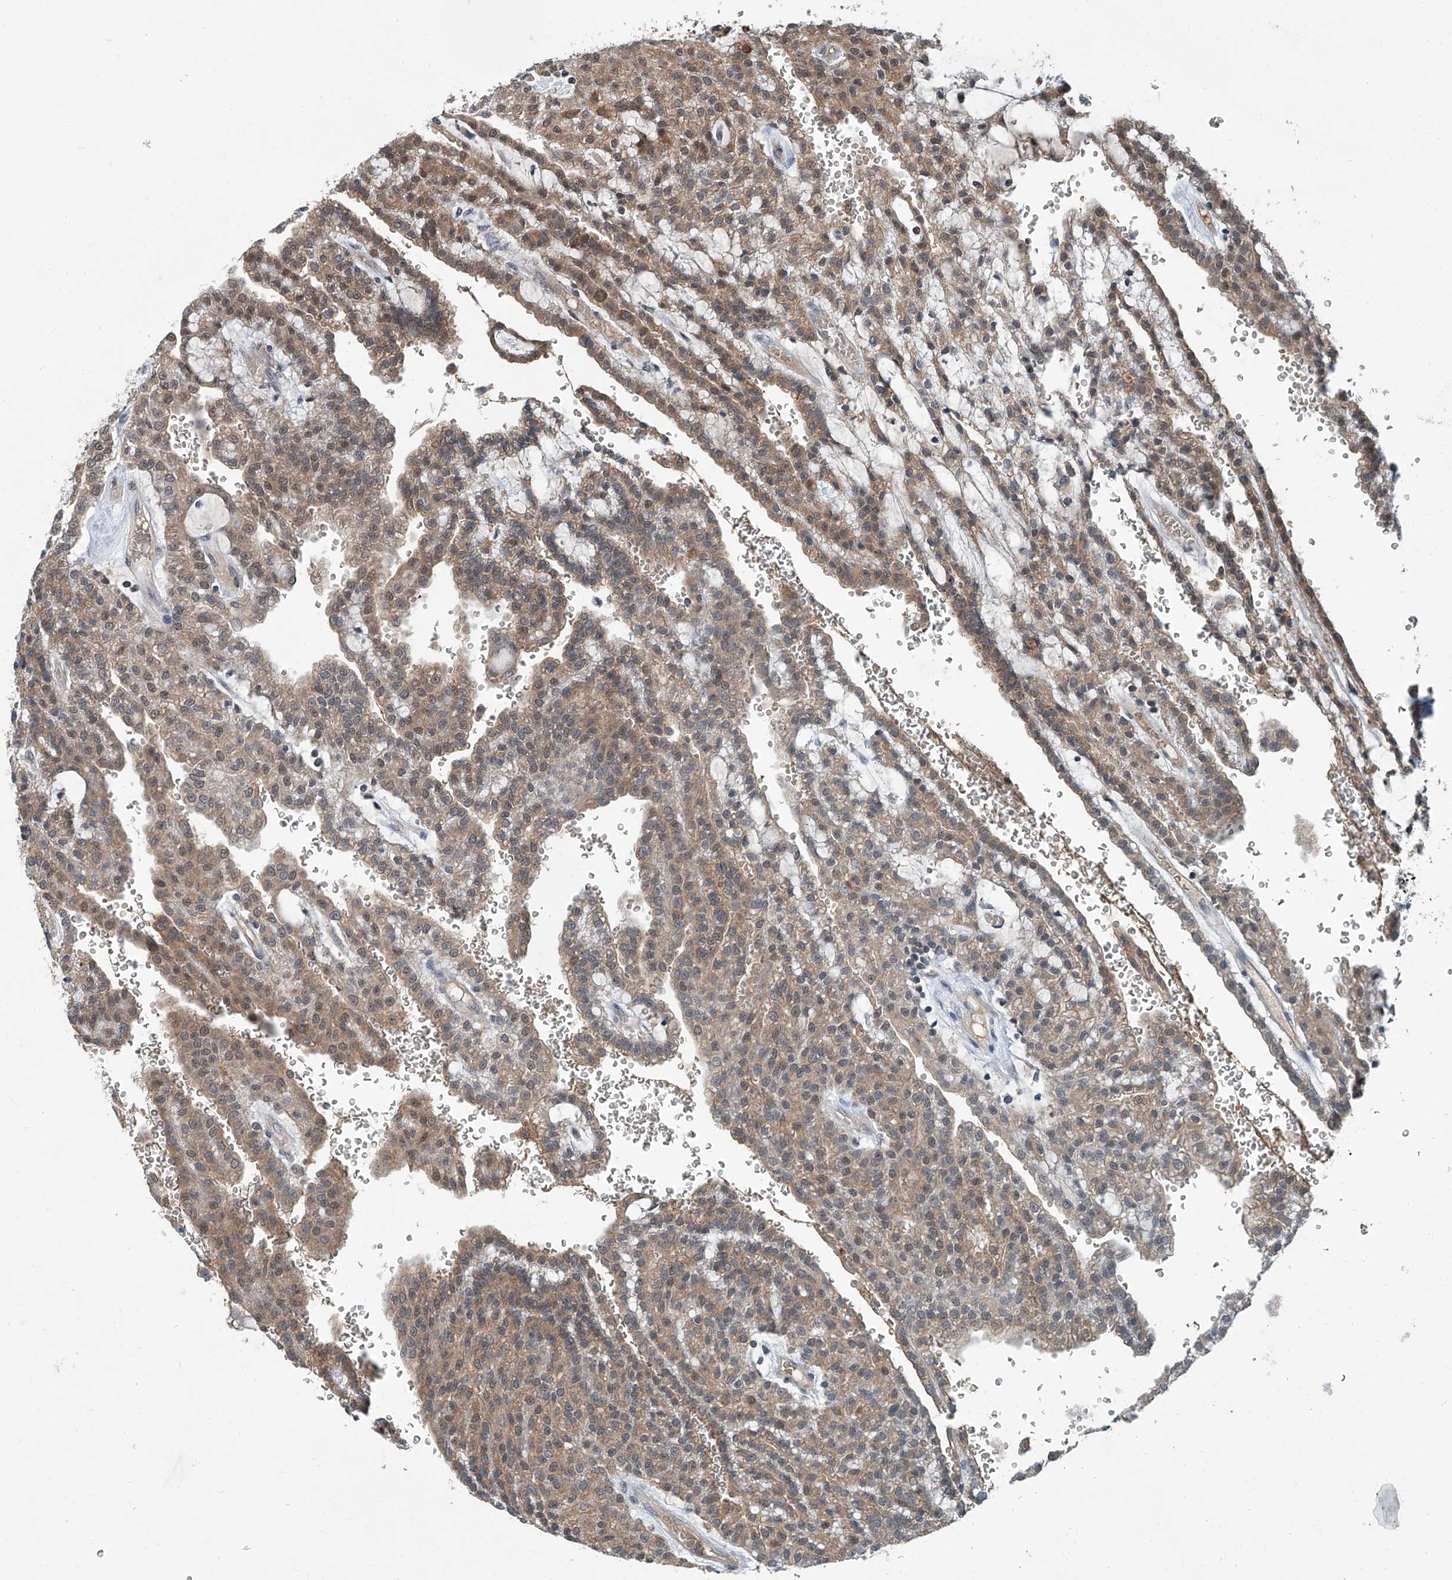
{"staining": {"intensity": "moderate", "quantity": ">75%", "location": "cytoplasmic/membranous"}, "tissue": "renal cancer", "cell_type": "Tumor cells", "image_type": "cancer", "snomed": [{"axis": "morphology", "description": "Adenocarcinoma, NOS"}, {"axis": "topography", "description": "Kidney"}], "caption": "An IHC histopathology image of tumor tissue is shown. Protein staining in brown highlights moderate cytoplasmic/membranous positivity in renal adenocarcinoma within tumor cells.", "gene": "CLK1", "patient": {"sex": "male", "age": 63}}